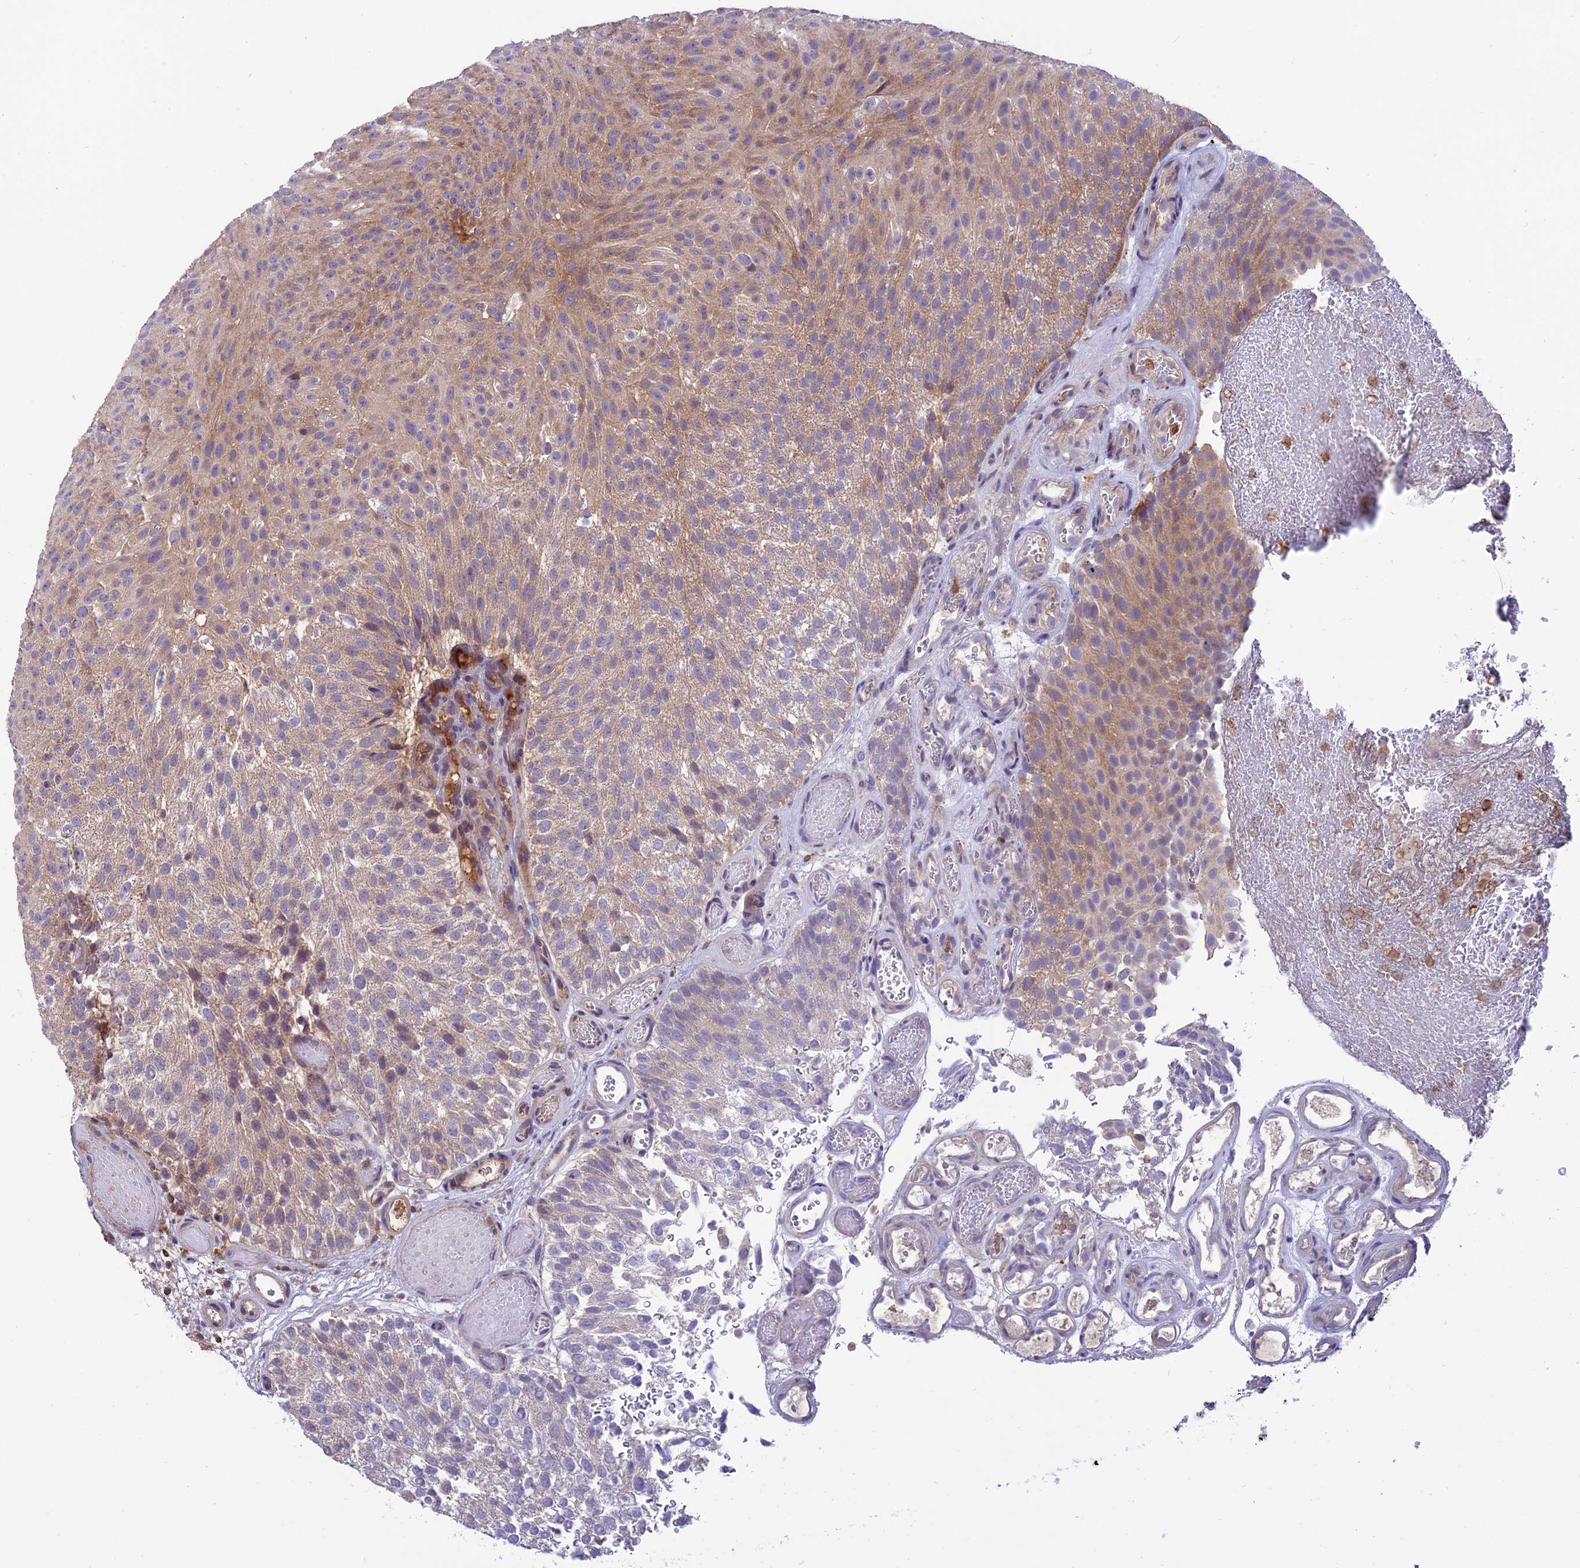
{"staining": {"intensity": "moderate", "quantity": ">75%", "location": "cytoplasmic/membranous"}, "tissue": "urothelial cancer", "cell_type": "Tumor cells", "image_type": "cancer", "snomed": [{"axis": "morphology", "description": "Urothelial carcinoma, Low grade"}, {"axis": "topography", "description": "Urinary bladder"}], "caption": "Immunohistochemistry image of urothelial cancer stained for a protein (brown), which displays medium levels of moderate cytoplasmic/membranous staining in approximately >75% of tumor cells.", "gene": "ARHGEF18", "patient": {"sex": "male", "age": 78}}